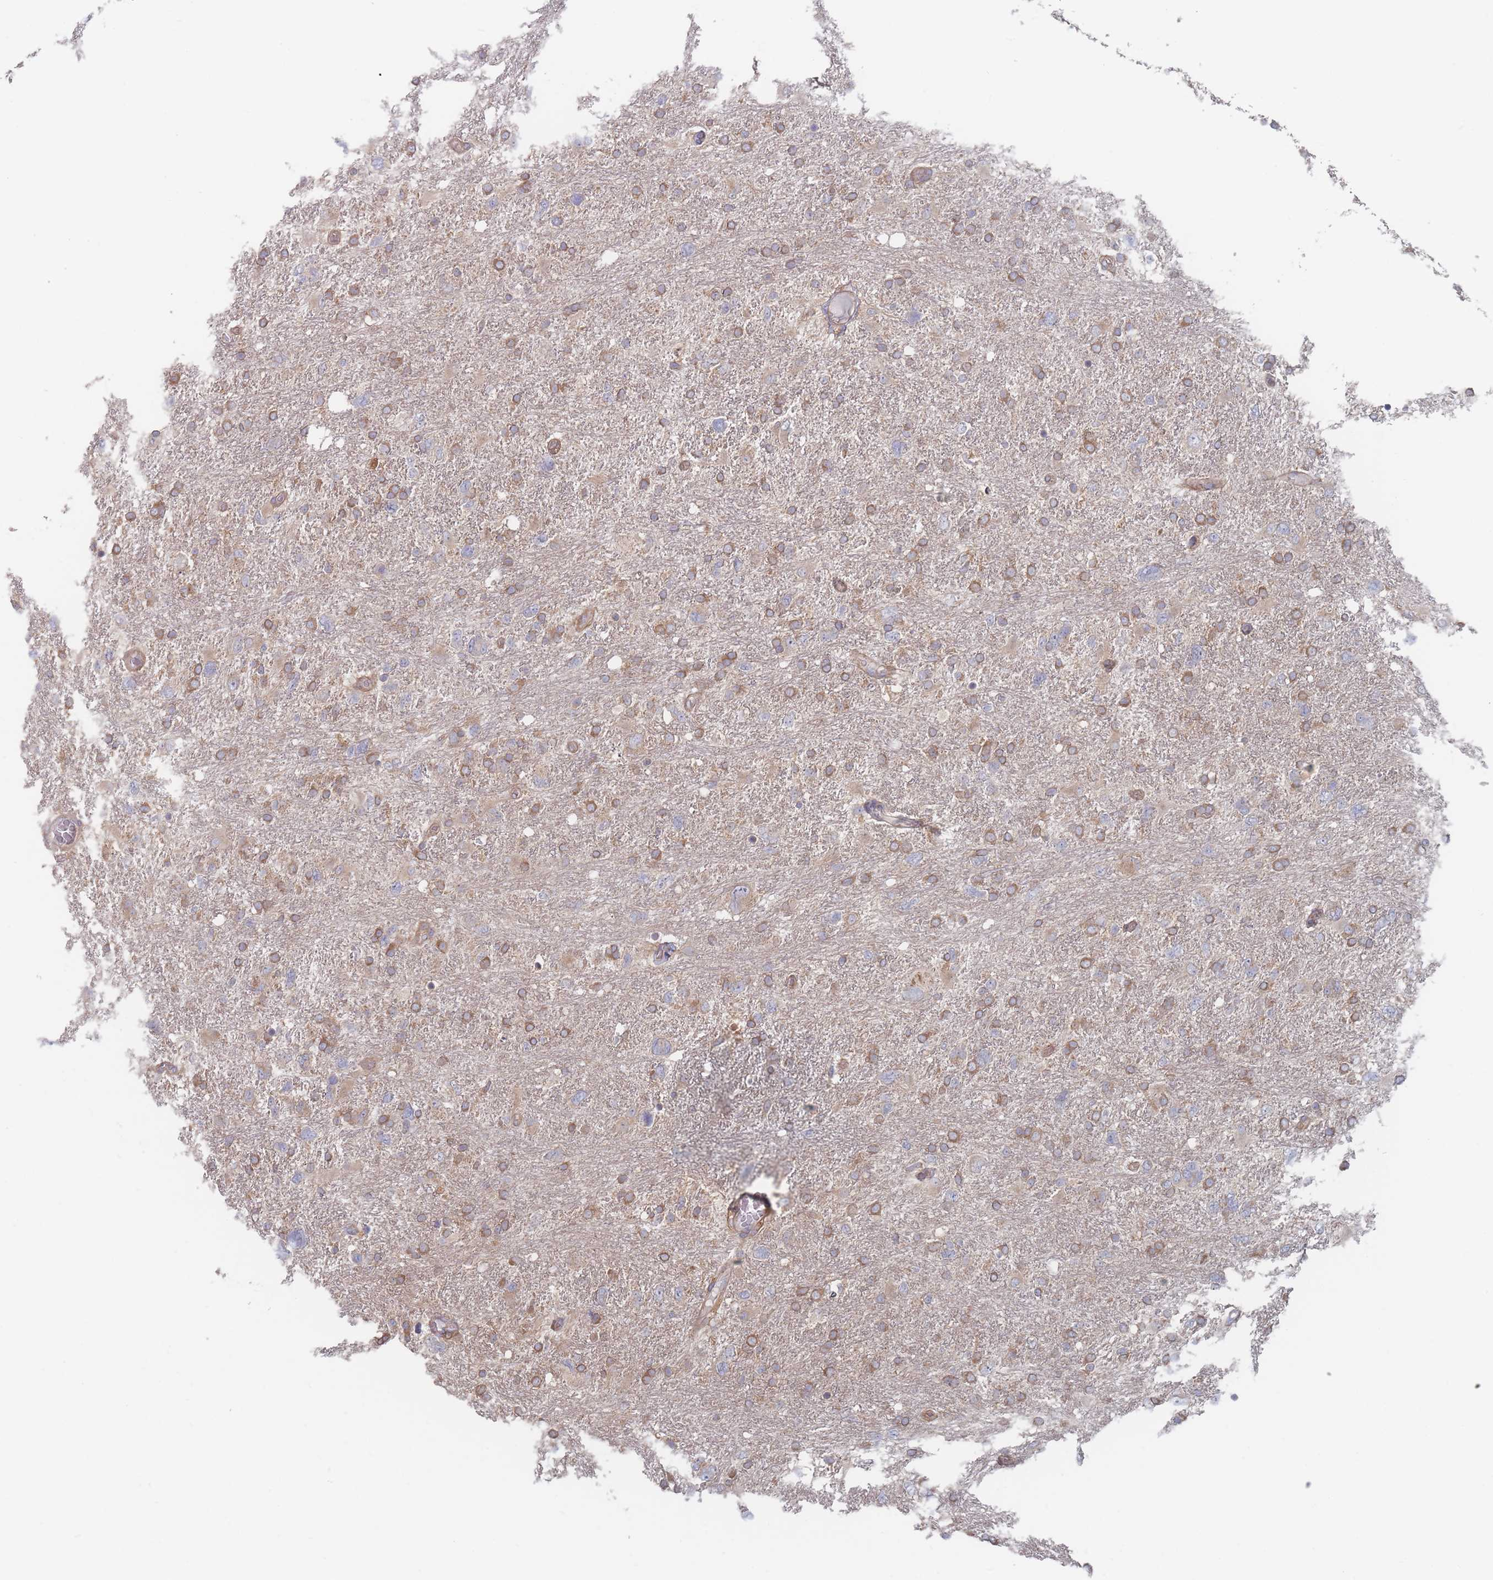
{"staining": {"intensity": "moderate", "quantity": "25%-75%", "location": "cytoplasmic/membranous"}, "tissue": "glioma", "cell_type": "Tumor cells", "image_type": "cancer", "snomed": [{"axis": "morphology", "description": "Glioma, malignant, High grade"}, {"axis": "topography", "description": "Brain"}], "caption": "High-grade glioma (malignant) was stained to show a protein in brown. There is medium levels of moderate cytoplasmic/membranous expression in approximately 25%-75% of tumor cells.", "gene": "EFCC1", "patient": {"sex": "male", "age": 61}}